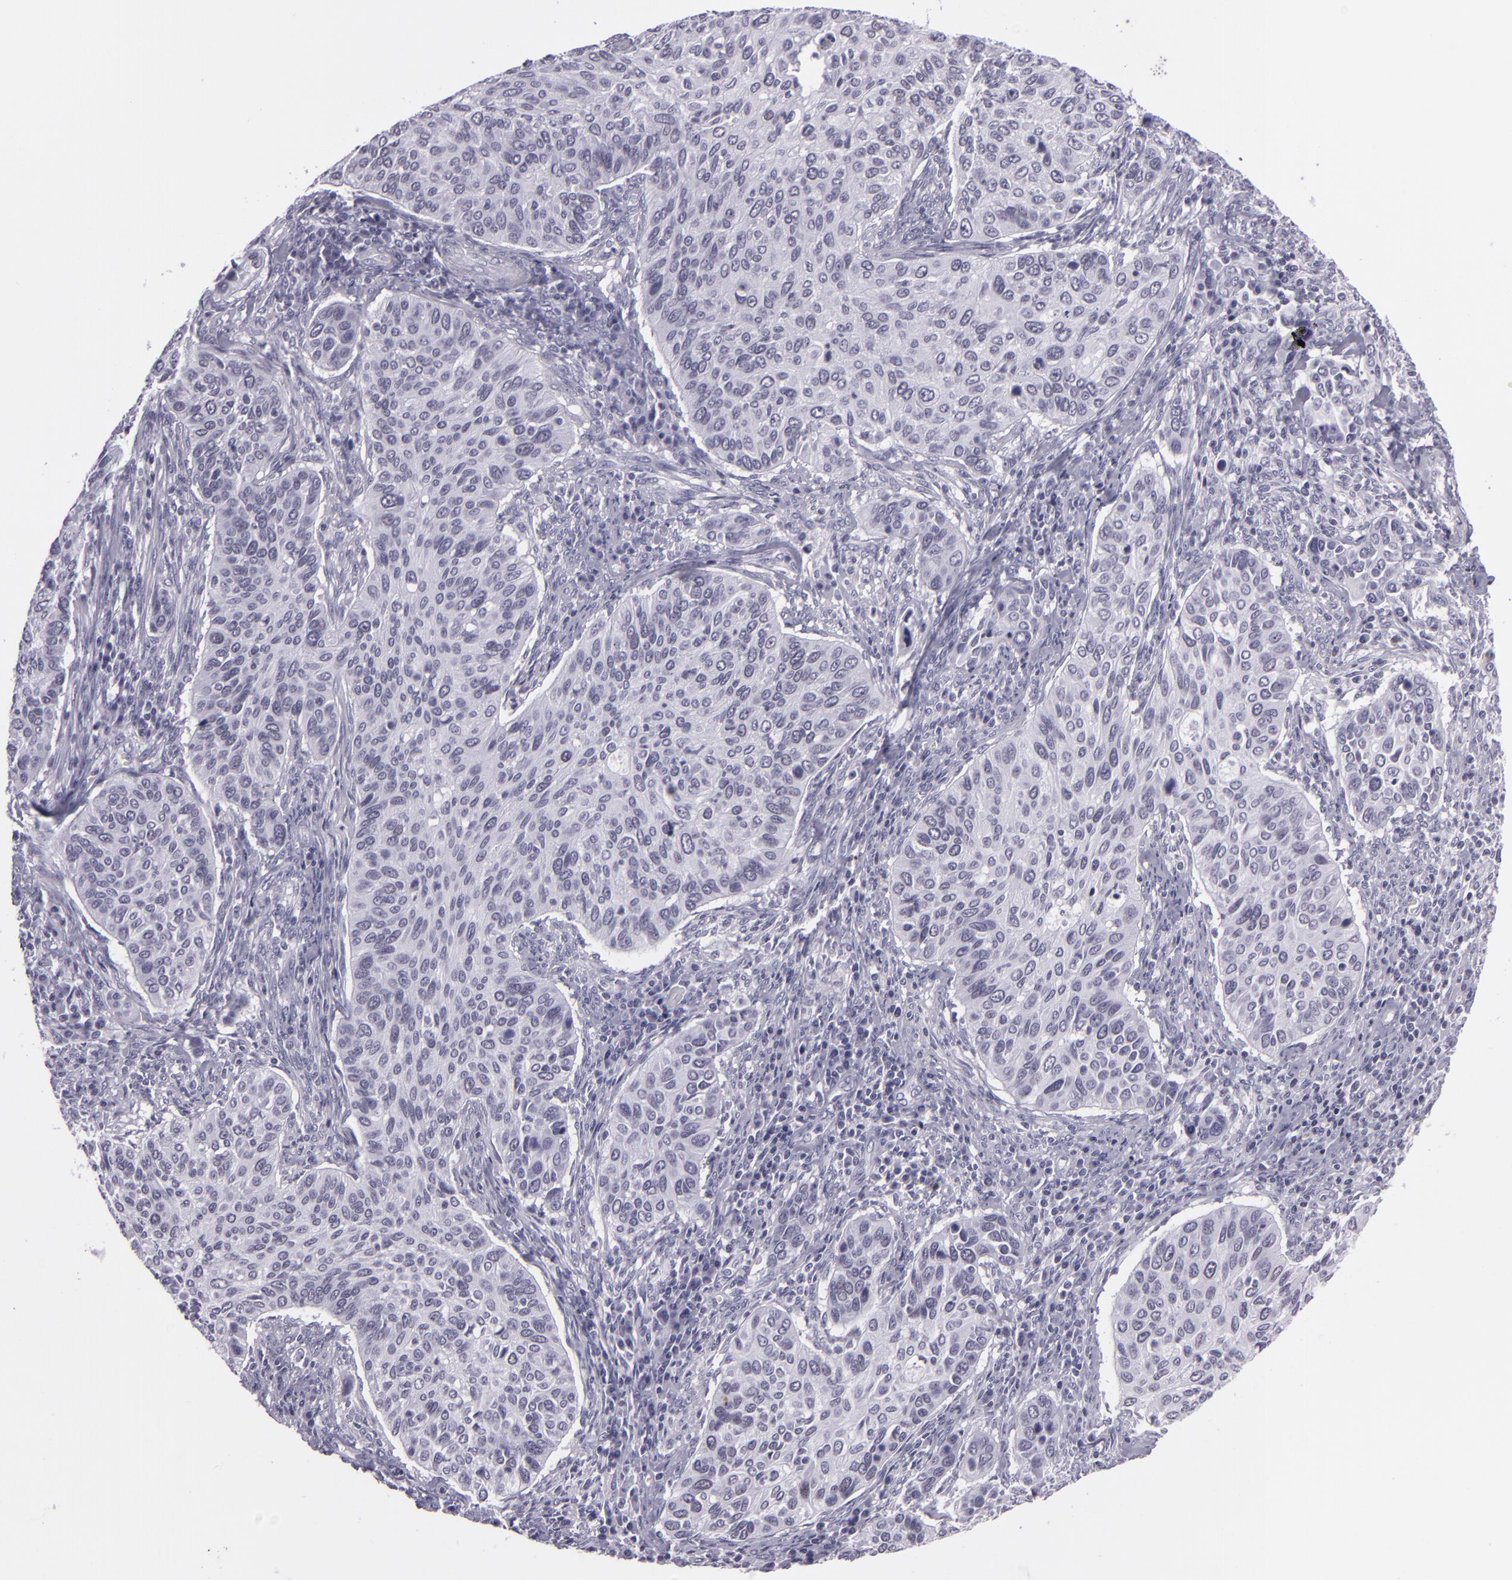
{"staining": {"intensity": "weak", "quantity": "<25%", "location": "nuclear"}, "tissue": "cervical cancer", "cell_type": "Tumor cells", "image_type": "cancer", "snomed": [{"axis": "morphology", "description": "Adenocarcinoma, NOS"}, {"axis": "topography", "description": "Cervix"}], "caption": "Cervical adenocarcinoma stained for a protein using immunohistochemistry demonstrates no staining tumor cells.", "gene": "MCM3", "patient": {"sex": "female", "age": 29}}